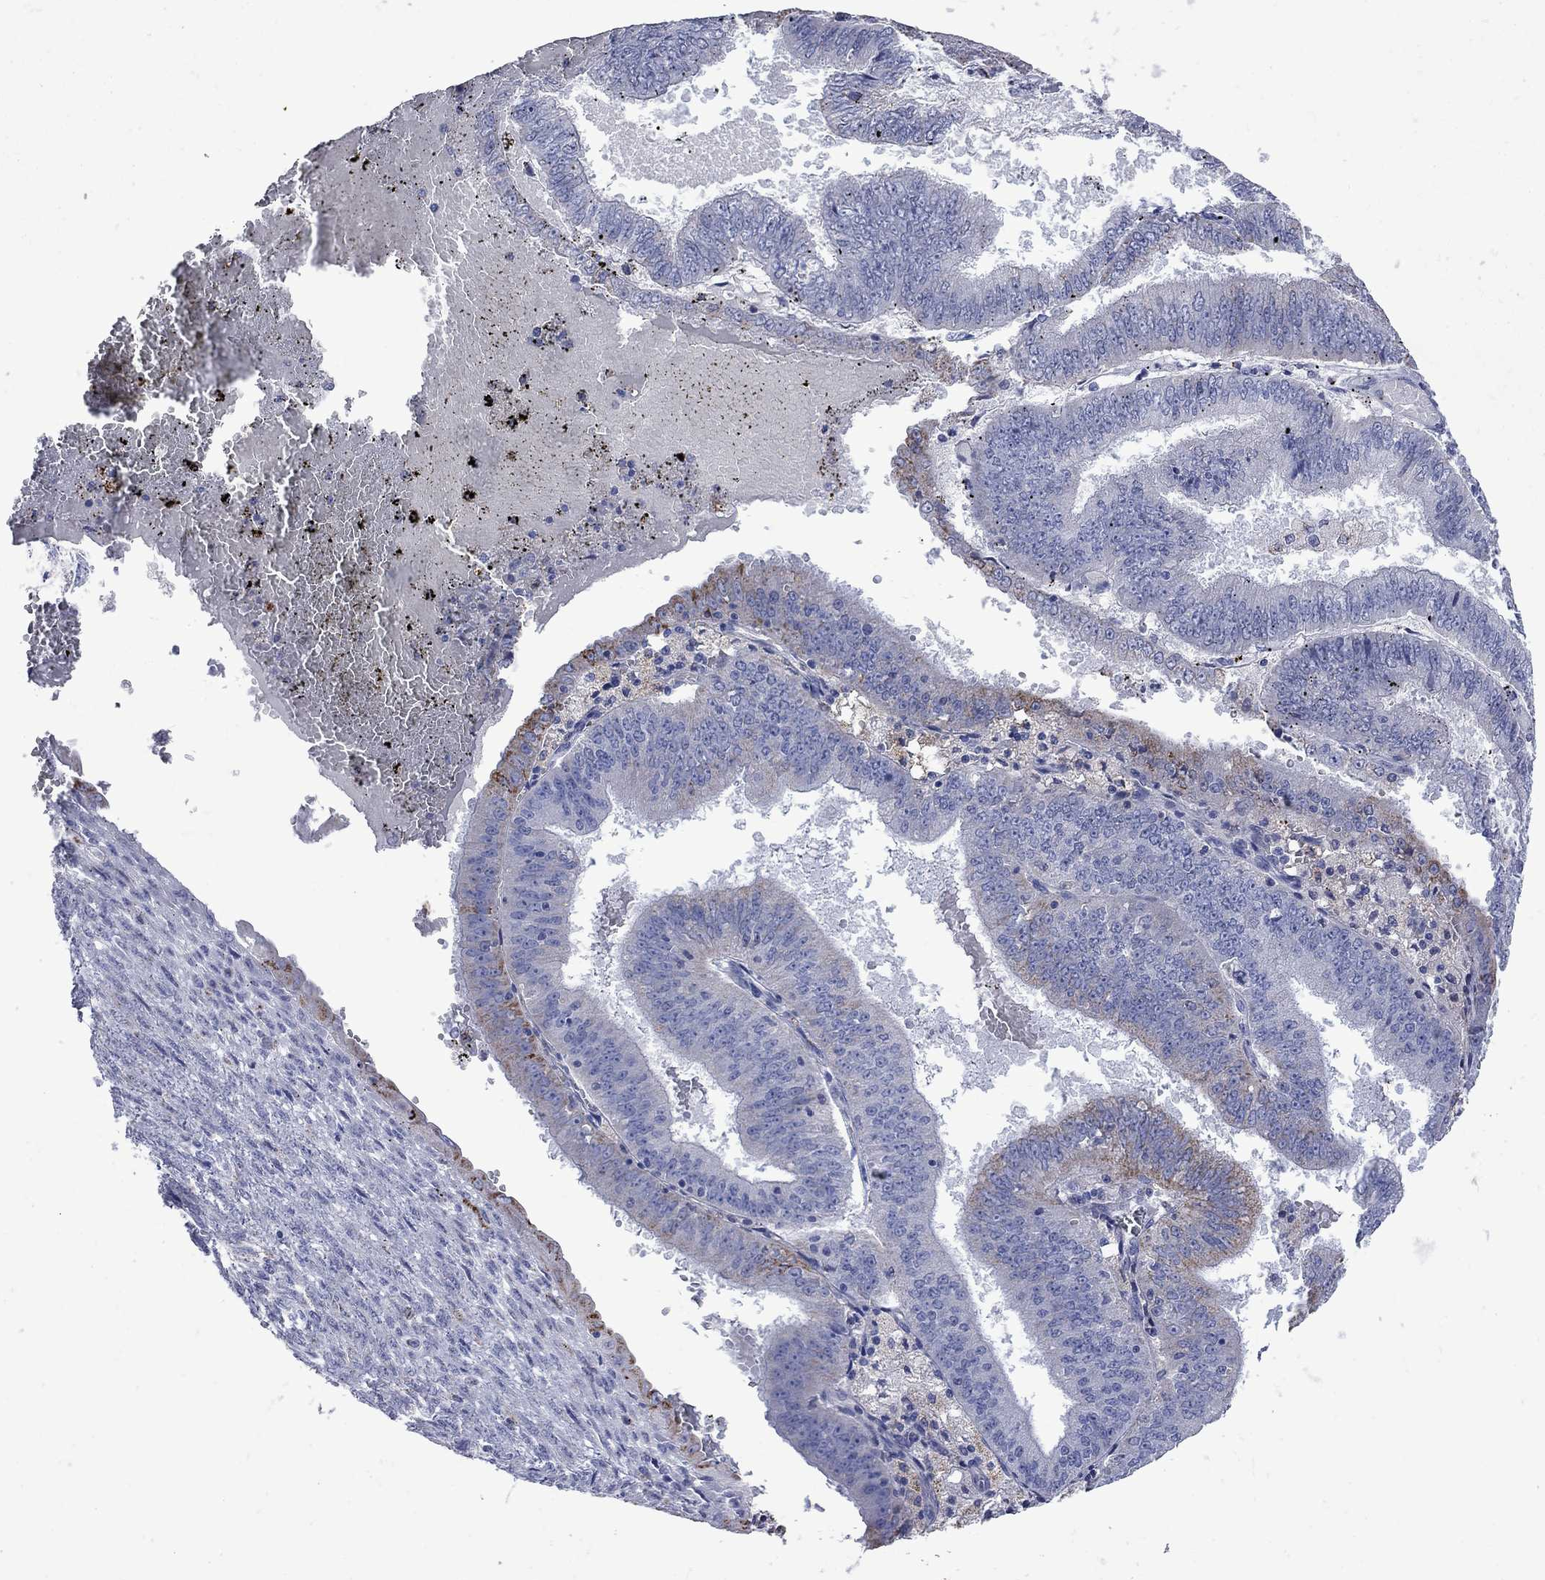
{"staining": {"intensity": "moderate", "quantity": "<25%", "location": "cytoplasmic/membranous"}, "tissue": "endometrial cancer", "cell_type": "Tumor cells", "image_type": "cancer", "snomed": [{"axis": "morphology", "description": "Adenocarcinoma, NOS"}, {"axis": "topography", "description": "Endometrium"}], "caption": "A brown stain shows moderate cytoplasmic/membranous expression of a protein in adenocarcinoma (endometrial) tumor cells.", "gene": "SESTD1", "patient": {"sex": "female", "age": 66}}